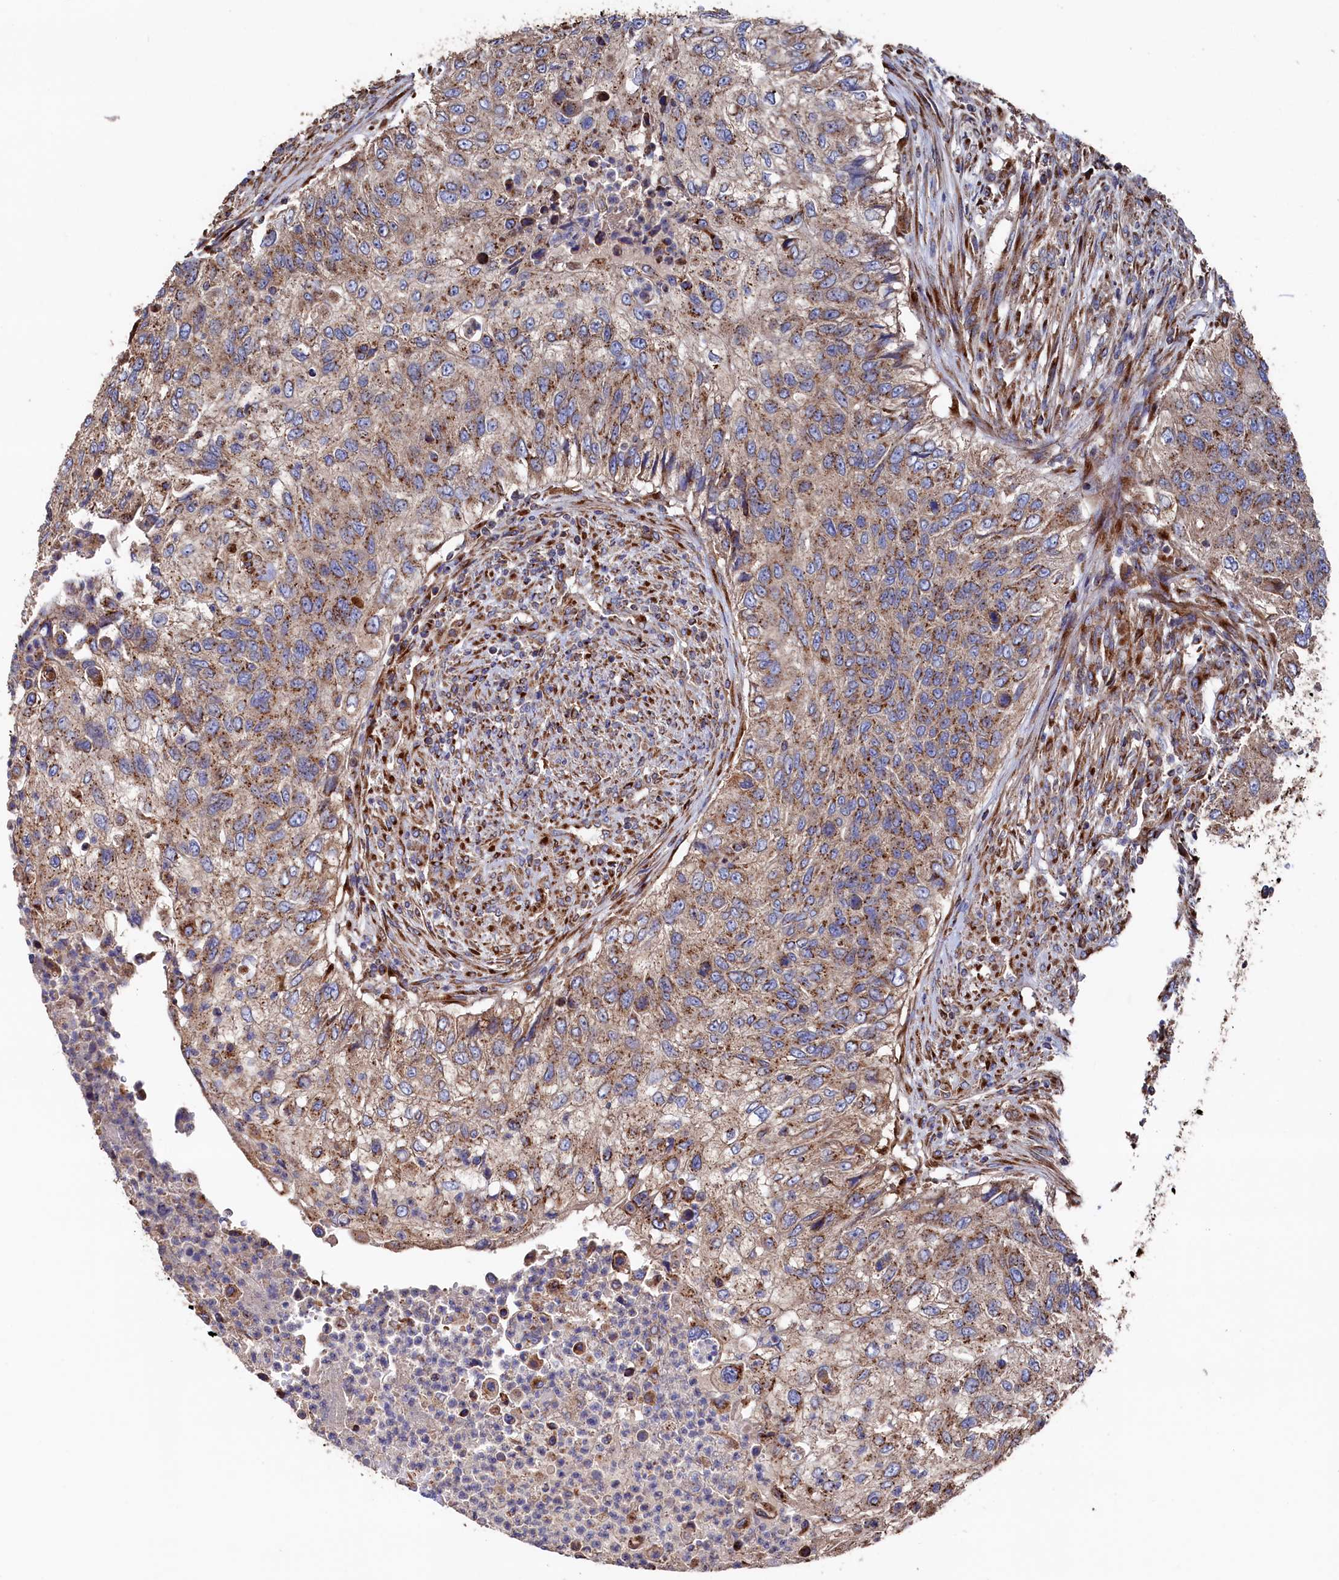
{"staining": {"intensity": "moderate", "quantity": ">75%", "location": "cytoplasmic/membranous"}, "tissue": "urothelial cancer", "cell_type": "Tumor cells", "image_type": "cancer", "snomed": [{"axis": "morphology", "description": "Urothelial carcinoma, High grade"}, {"axis": "topography", "description": "Urinary bladder"}], "caption": "This micrograph exhibits immunohistochemistry staining of human urothelial cancer, with medium moderate cytoplasmic/membranous positivity in approximately >75% of tumor cells.", "gene": "PRRC1", "patient": {"sex": "female", "age": 60}}